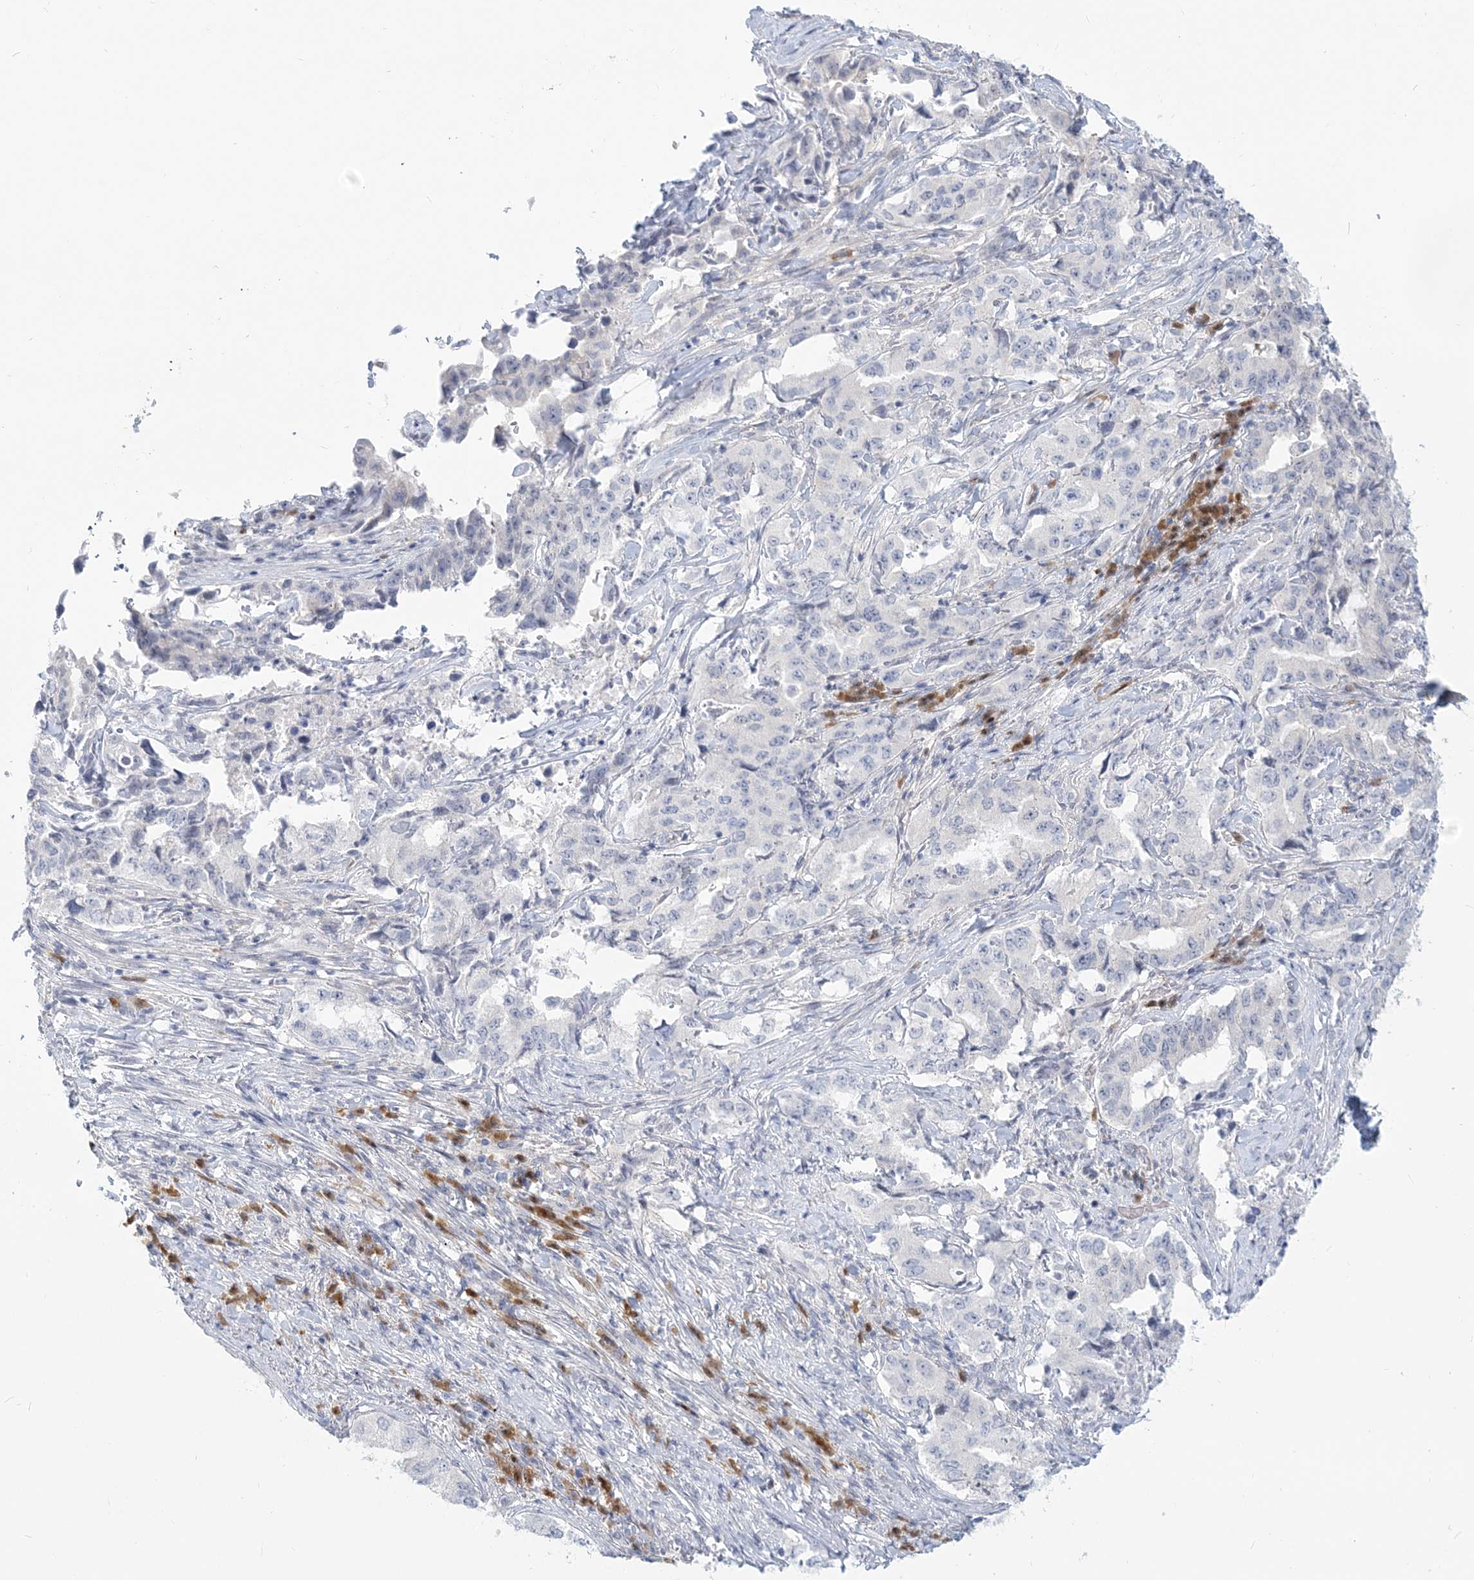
{"staining": {"intensity": "negative", "quantity": "none", "location": "none"}, "tissue": "lung cancer", "cell_type": "Tumor cells", "image_type": "cancer", "snomed": [{"axis": "morphology", "description": "Adenocarcinoma, NOS"}, {"axis": "topography", "description": "Lung"}], "caption": "Immunohistochemistry (IHC) image of lung adenocarcinoma stained for a protein (brown), which demonstrates no expression in tumor cells. The staining was performed using DAB to visualize the protein expression in brown, while the nuclei were stained in blue with hematoxylin (Magnification: 20x).", "gene": "GMPPA", "patient": {"sex": "female", "age": 51}}